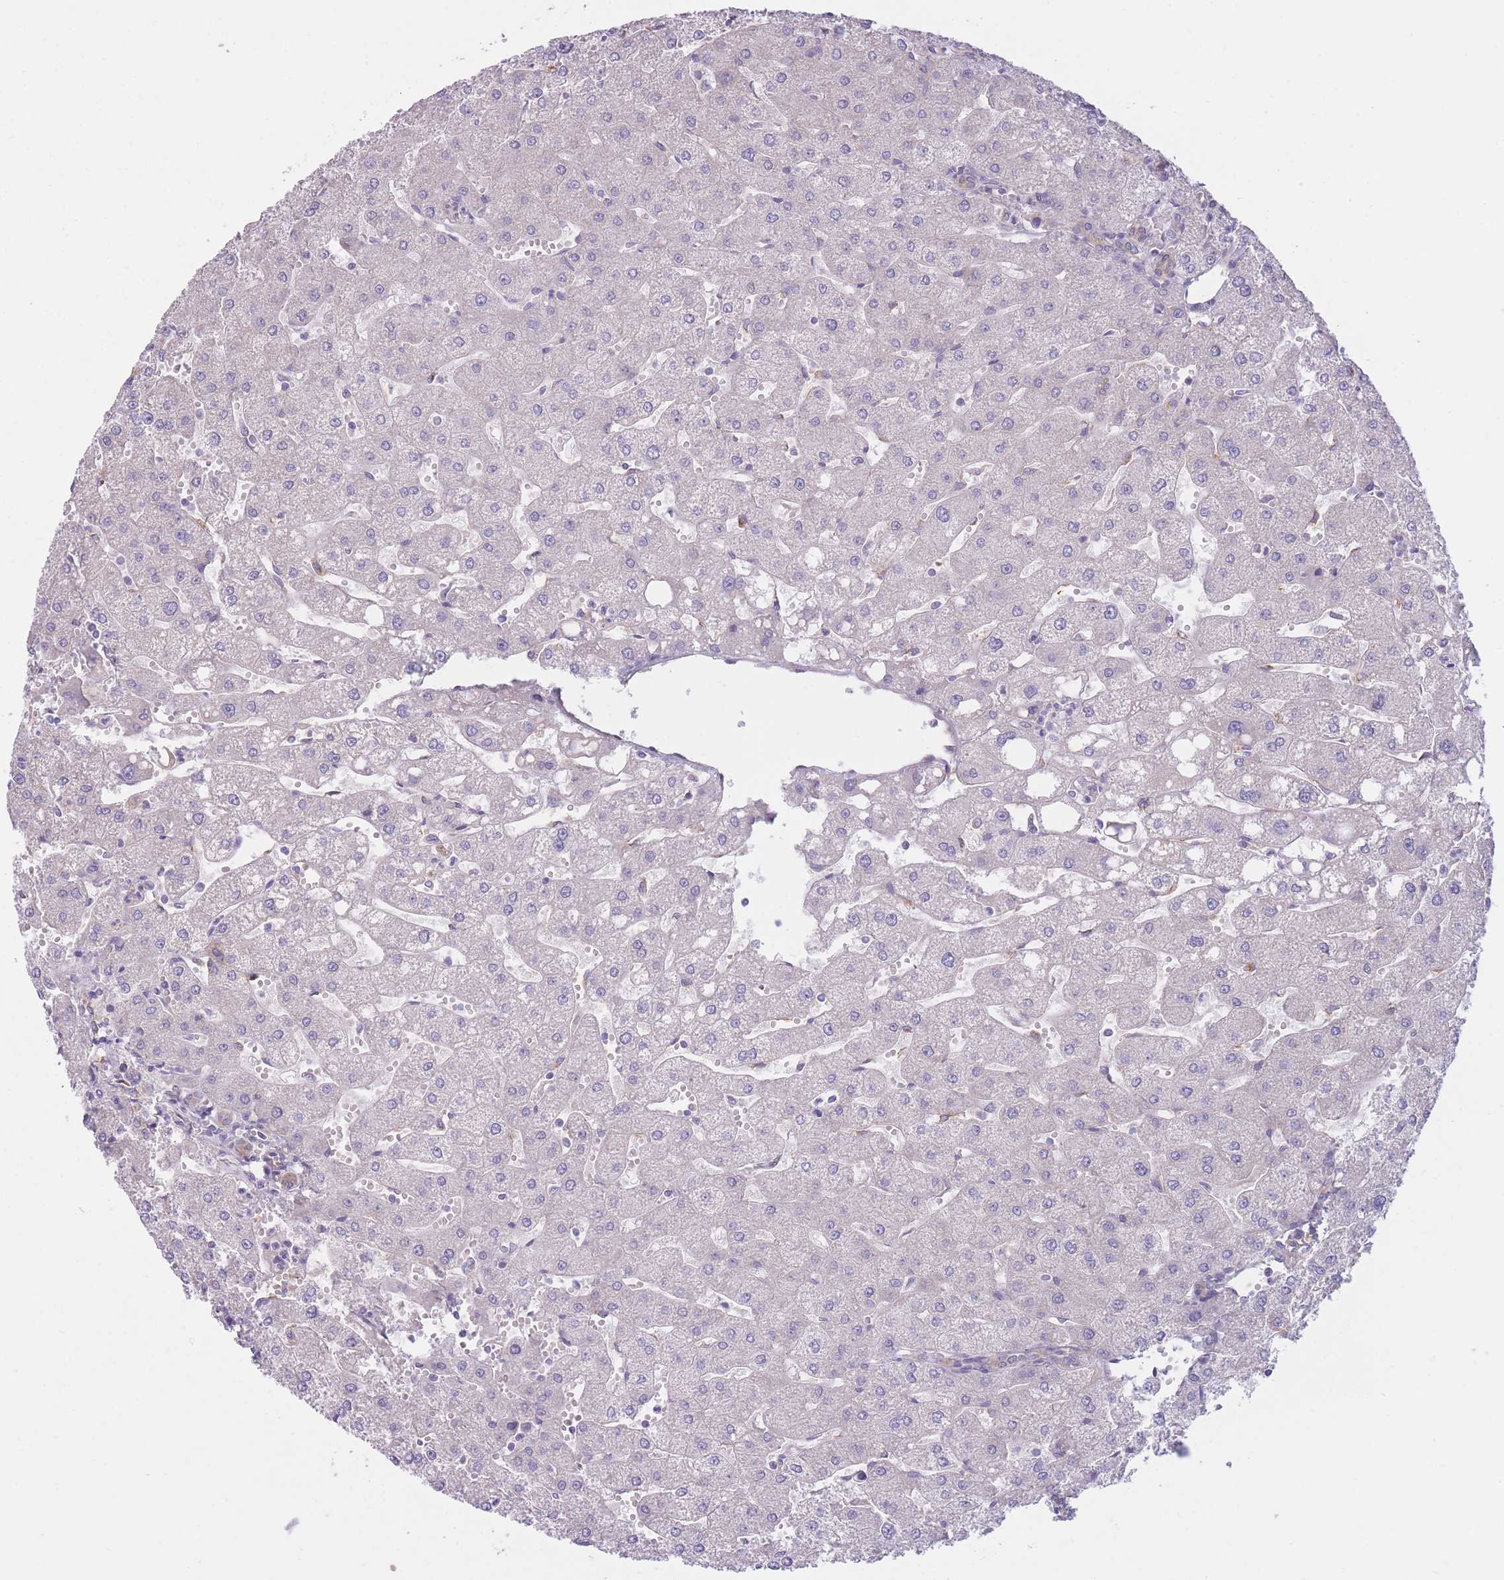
{"staining": {"intensity": "negative", "quantity": "none", "location": "none"}, "tissue": "liver", "cell_type": "Cholangiocytes", "image_type": "normal", "snomed": [{"axis": "morphology", "description": "Normal tissue, NOS"}, {"axis": "topography", "description": "Liver"}], "caption": "Immunohistochemistry histopathology image of unremarkable liver: liver stained with DAB exhibits no significant protein positivity in cholangiocytes.", "gene": "SERPINB3", "patient": {"sex": "male", "age": 67}}